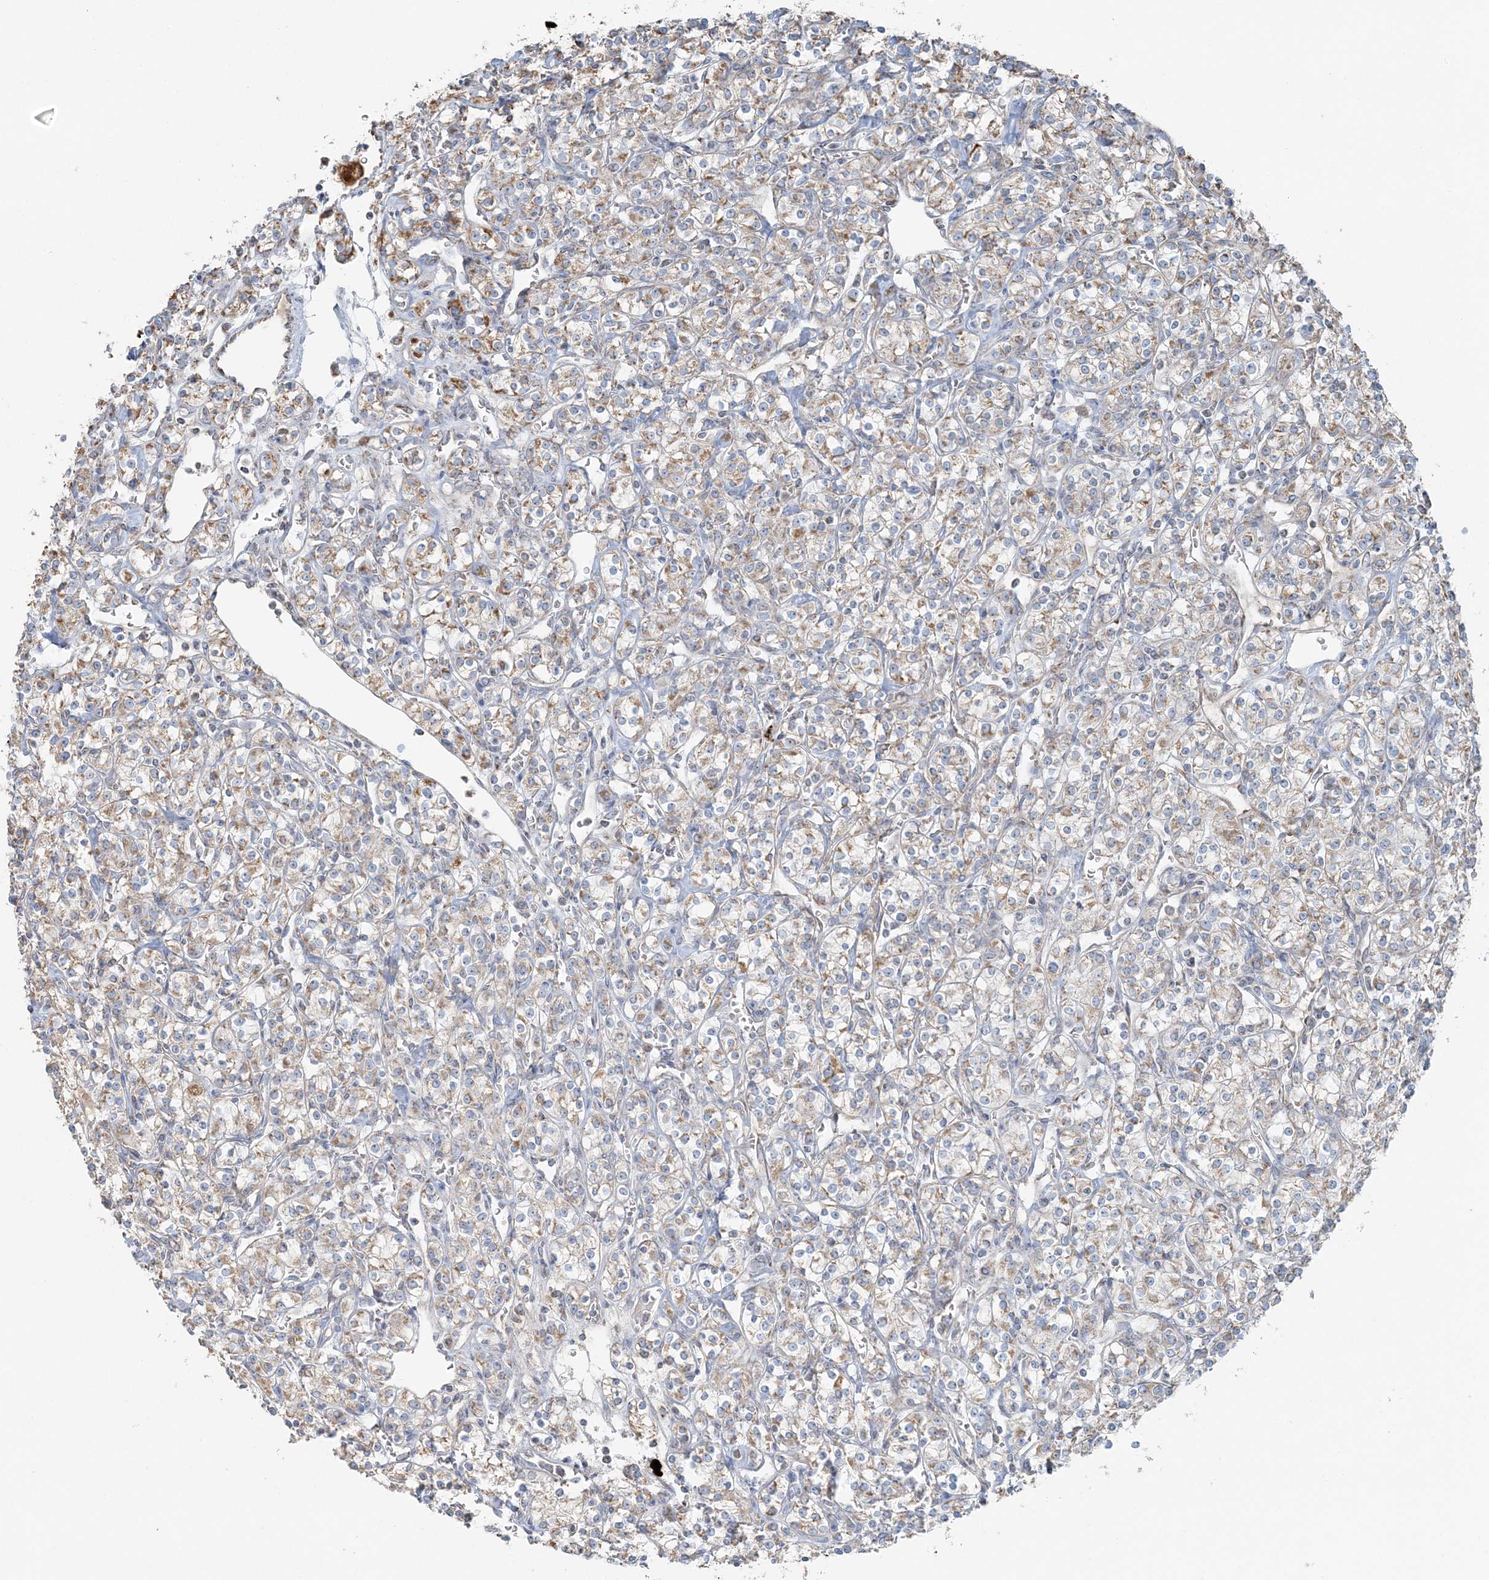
{"staining": {"intensity": "weak", "quantity": ">75%", "location": "cytoplasmic/membranous"}, "tissue": "renal cancer", "cell_type": "Tumor cells", "image_type": "cancer", "snomed": [{"axis": "morphology", "description": "Adenocarcinoma, NOS"}, {"axis": "topography", "description": "Kidney"}], "caption": "Immunohistochemistry photomicrograph of renal cancer stained for a protein (brown), which reveals low levels of weak cytoplasmic/membranous staining in about >75% of tumor cells.", "gene": "SLC22A16", "patient": {"sex": "male", "age": 77}}